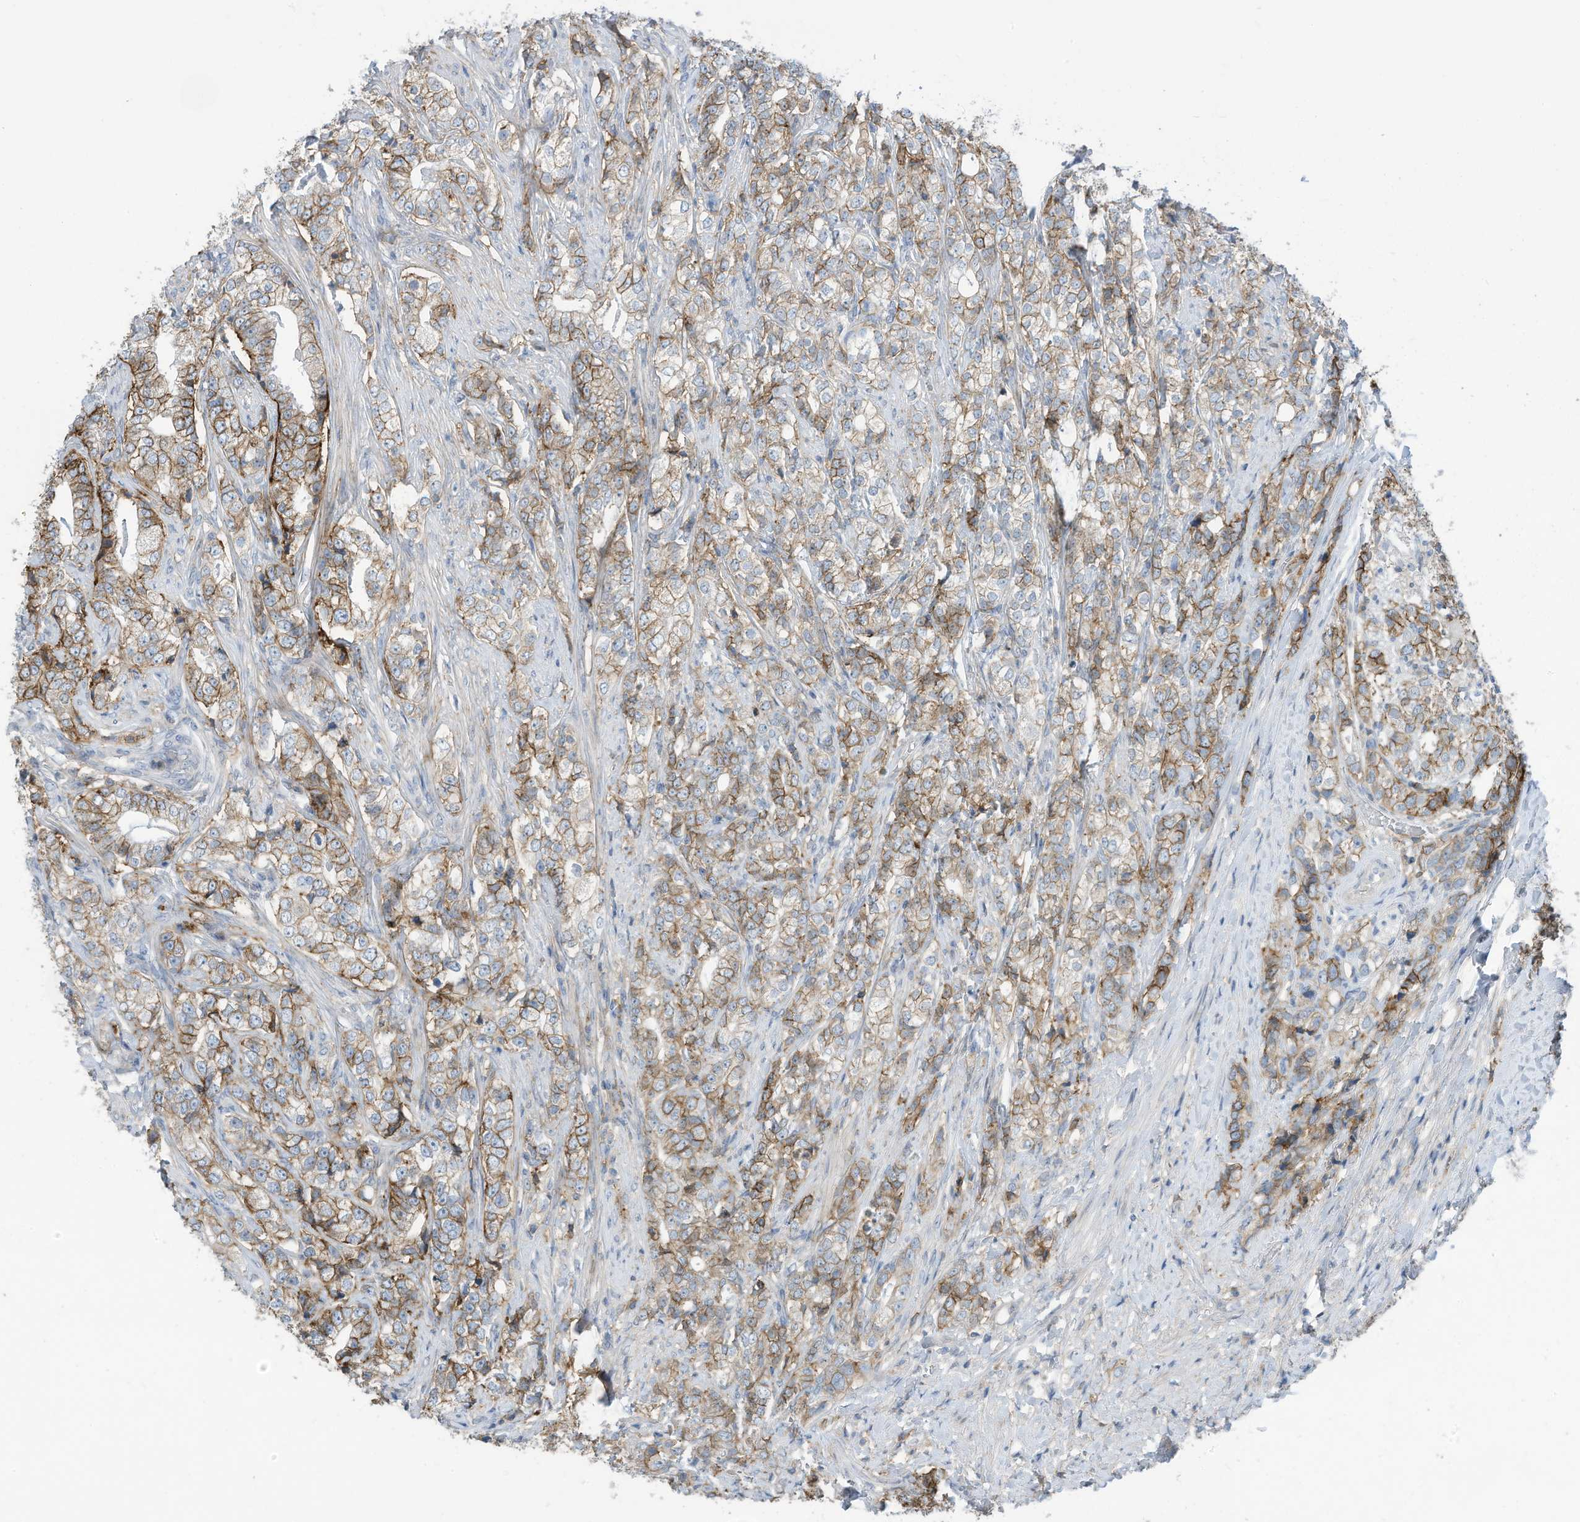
{"staining": {"intensity": "strong", "quantity": "25%-75%", "location": "cytoplasmic/membranous"}, "tissue": "prostate cancer", "cell_type": "Tumor cells", "image_type": "cancer", "snomed": [{"axis": "morphology", "description": "Adenocarcinoma, High grade"}, {"axis": "topography", "description": "Prostate"}], "caption": "IHC of human prostate high-grade adenocarcinoma exhibits high levels of strong cytoplasmic/membranous expression in about 25%-75% of tumor cells.", "gene": "SLC1A5", "patient": {"sex": "male", "age": 69}}